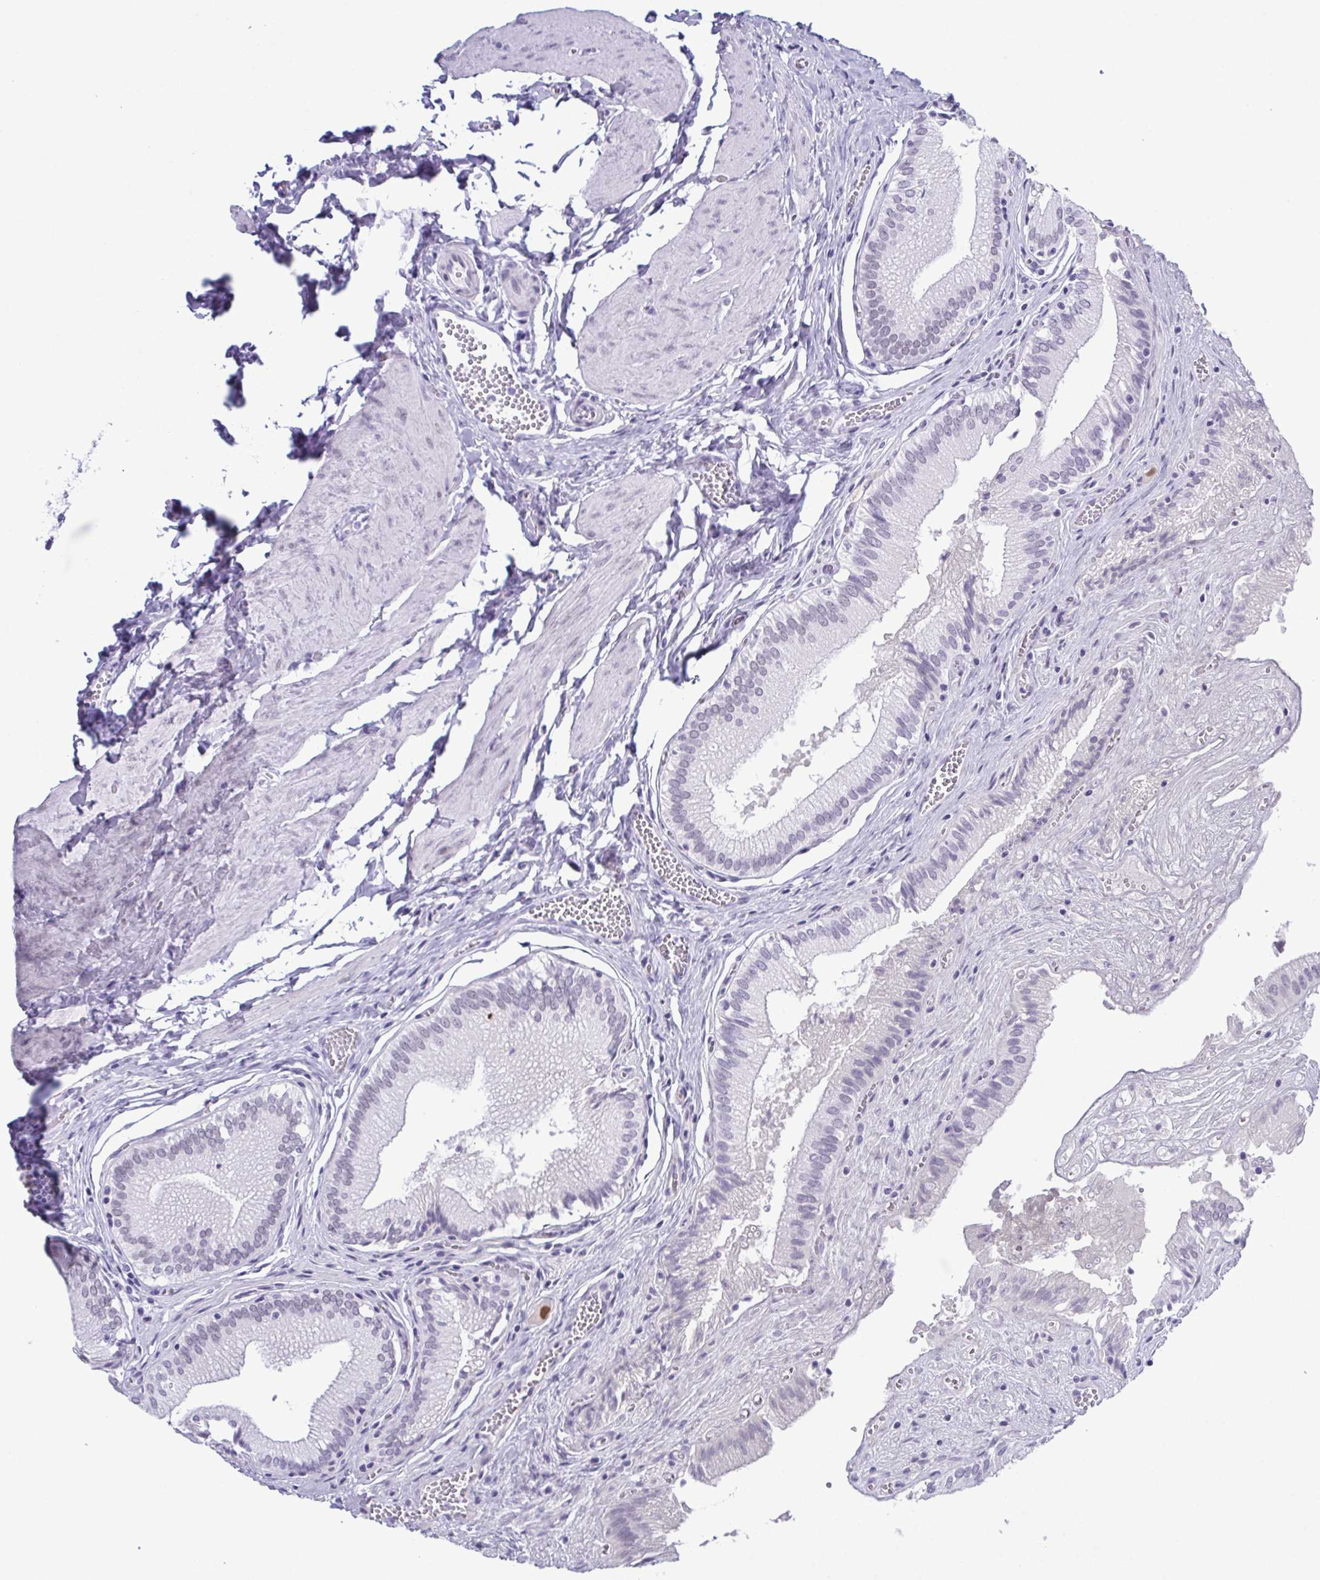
{"staining": {"intensity": "weak", "quantity": "25%-75%", "location": "nuclear"}, "tissue": "gallbladder", "cell_type": "Glandular cells", "image_type": "normal", "snomed": [{"axis": "morphology", "description": "Normal tissue, NOS"}, {"axis": "topography", "description": "Gallbladder"}, {"axis": "topography", "description": "Peripheral nerve tissue"}], "caption": "Normal gallbladder demonstrates weak nuclear positivity in about 25%-75% of glandular cells (IHC, brightfield microscopy, high magnification)..", "gene": "SUGP2", "patient": {"sex": "male", "age": 17}}